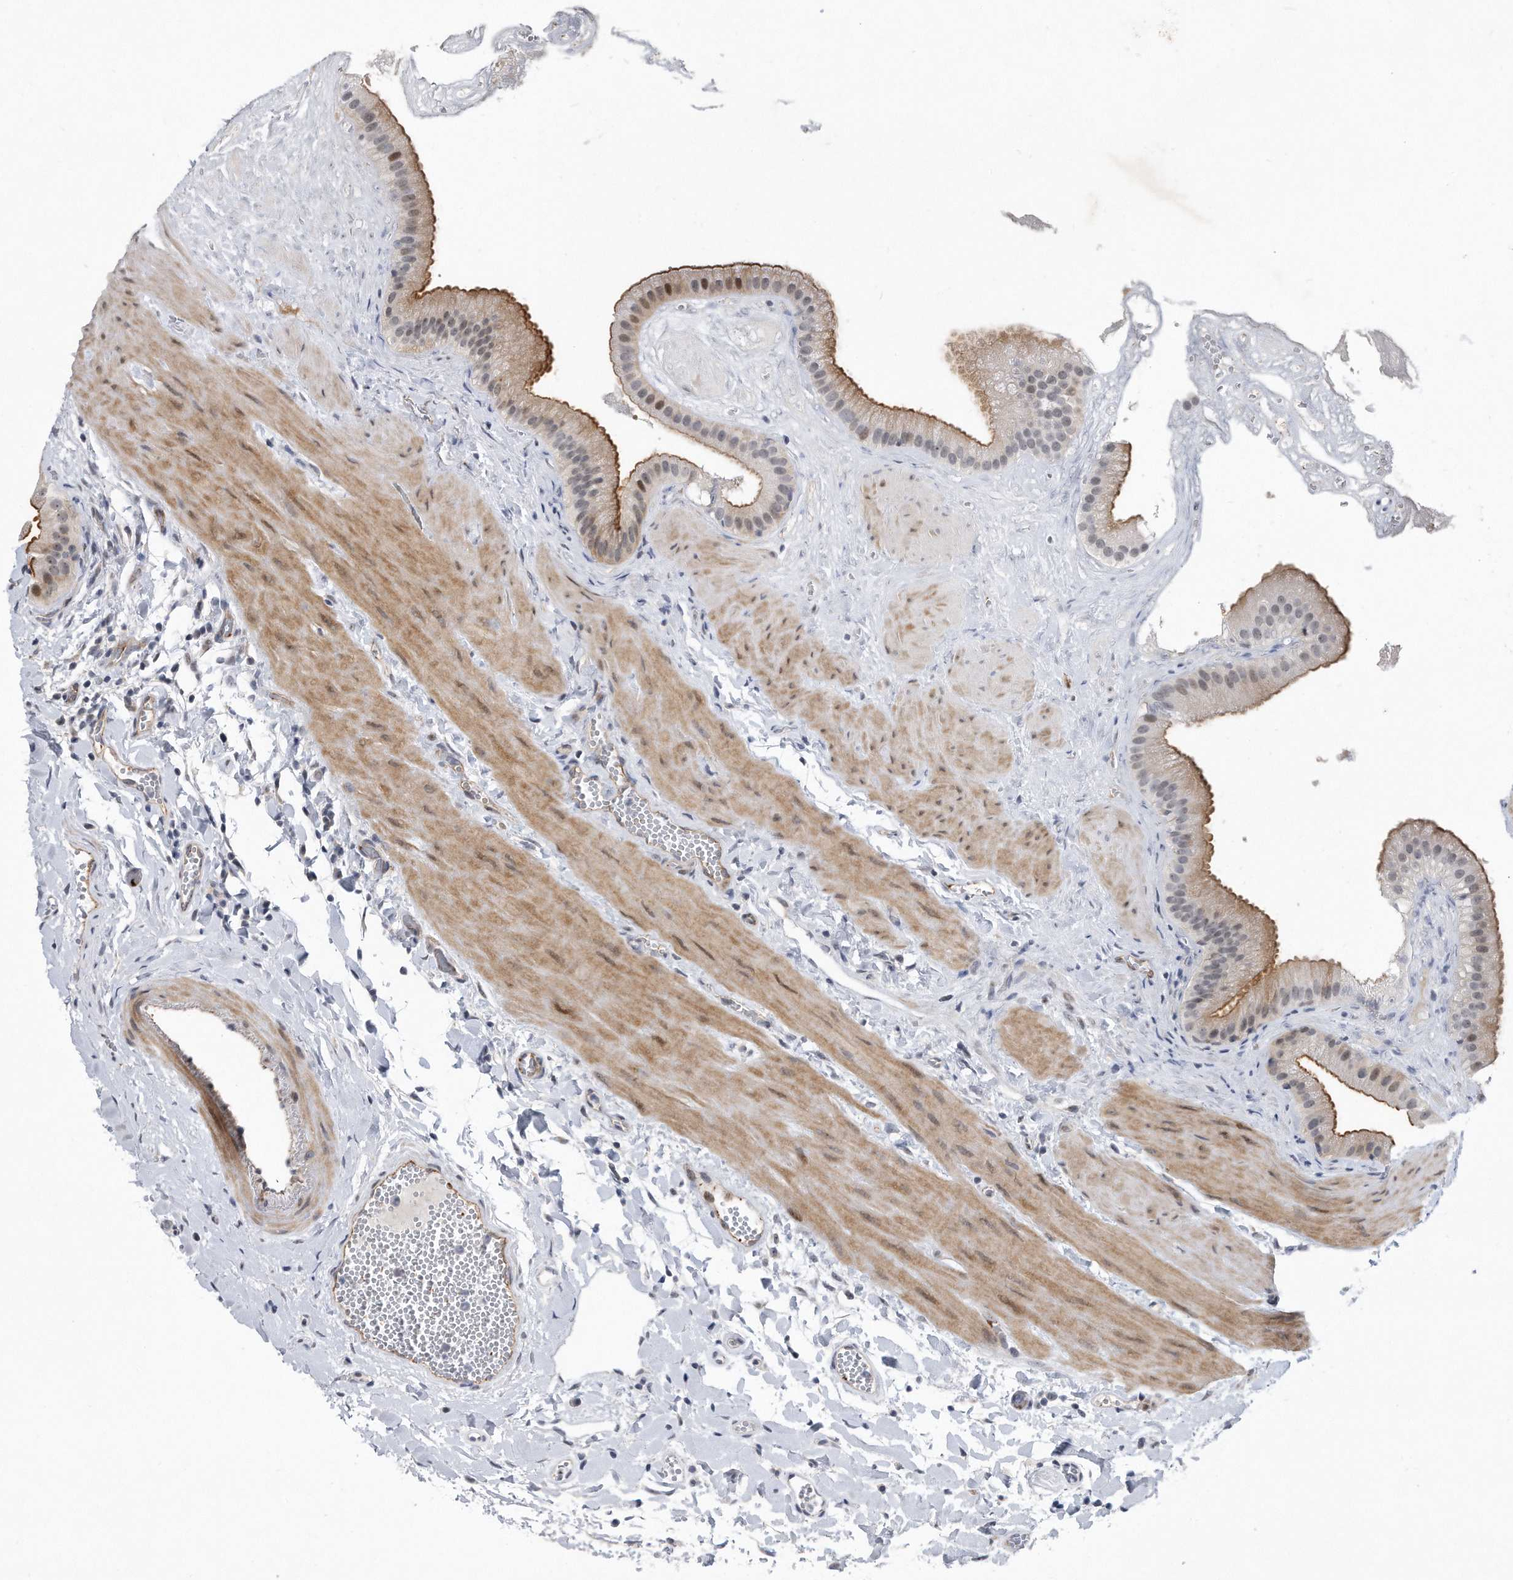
{"staining": {"intensity": "strong", "quantity": "25%-75%", "location": "cytoplasmic/membranous,nuclear"}, "tissue": "gallbladder", "cell_type": "Glandular cells", "image_type": "normal", "snomed": [{"axis": "morphology", "description": "Normal tissue, NOS"}, {"axis": "topography", "description": "Gallbladder"}], "caption": "Gallbladder stained with a brown dye reveals strong cytoplasmic/membranous,nuclear positive positivity in approximately 25%-75% of glandular cells.", "gene": "PGBD2", "patient": {"sex": "male", "age": 55}}